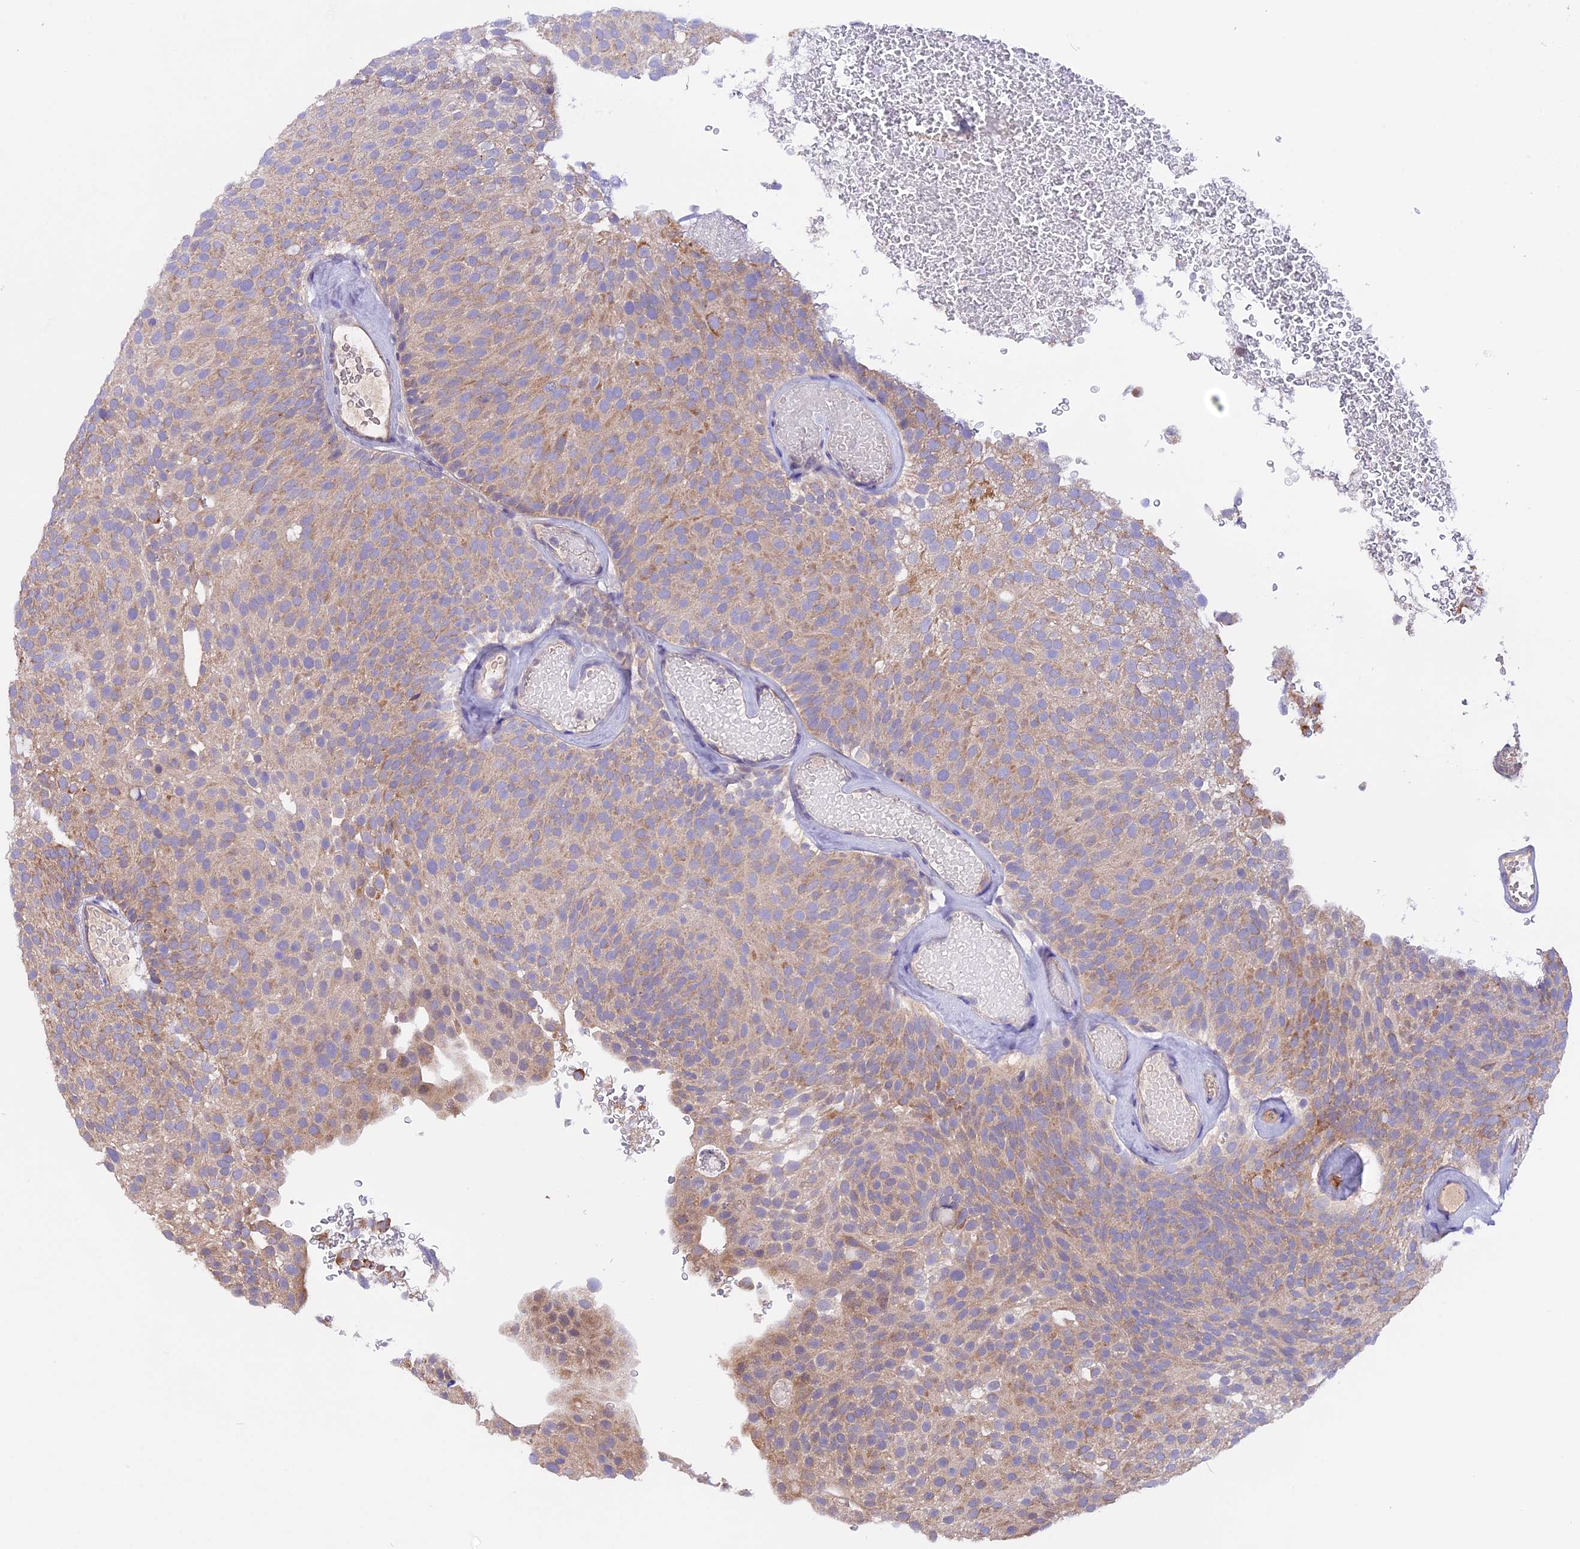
{"staining": {"intensity": "strong", "quantity": "25%-75%", "location": "cytoplasmic/membranous"}, "tissue": "urothelial cancer", "cell_type": "Tumor cells", "image_type": "cancer", "snomed": [{"axis": "morphology", "description": "Urothelial carcinoma, Low grade"}, {"axis": "topography", "description": "Urinary bladder"}], "caption": "Immunohistochemical staining of human urothelial cancer exhibits high levels of strong cytoplasmic/membranous protein positivity in approximately 25%-75% of tumor cells.", "gene": "MARK4", "patient": {"sex": "male", "age": 78}}